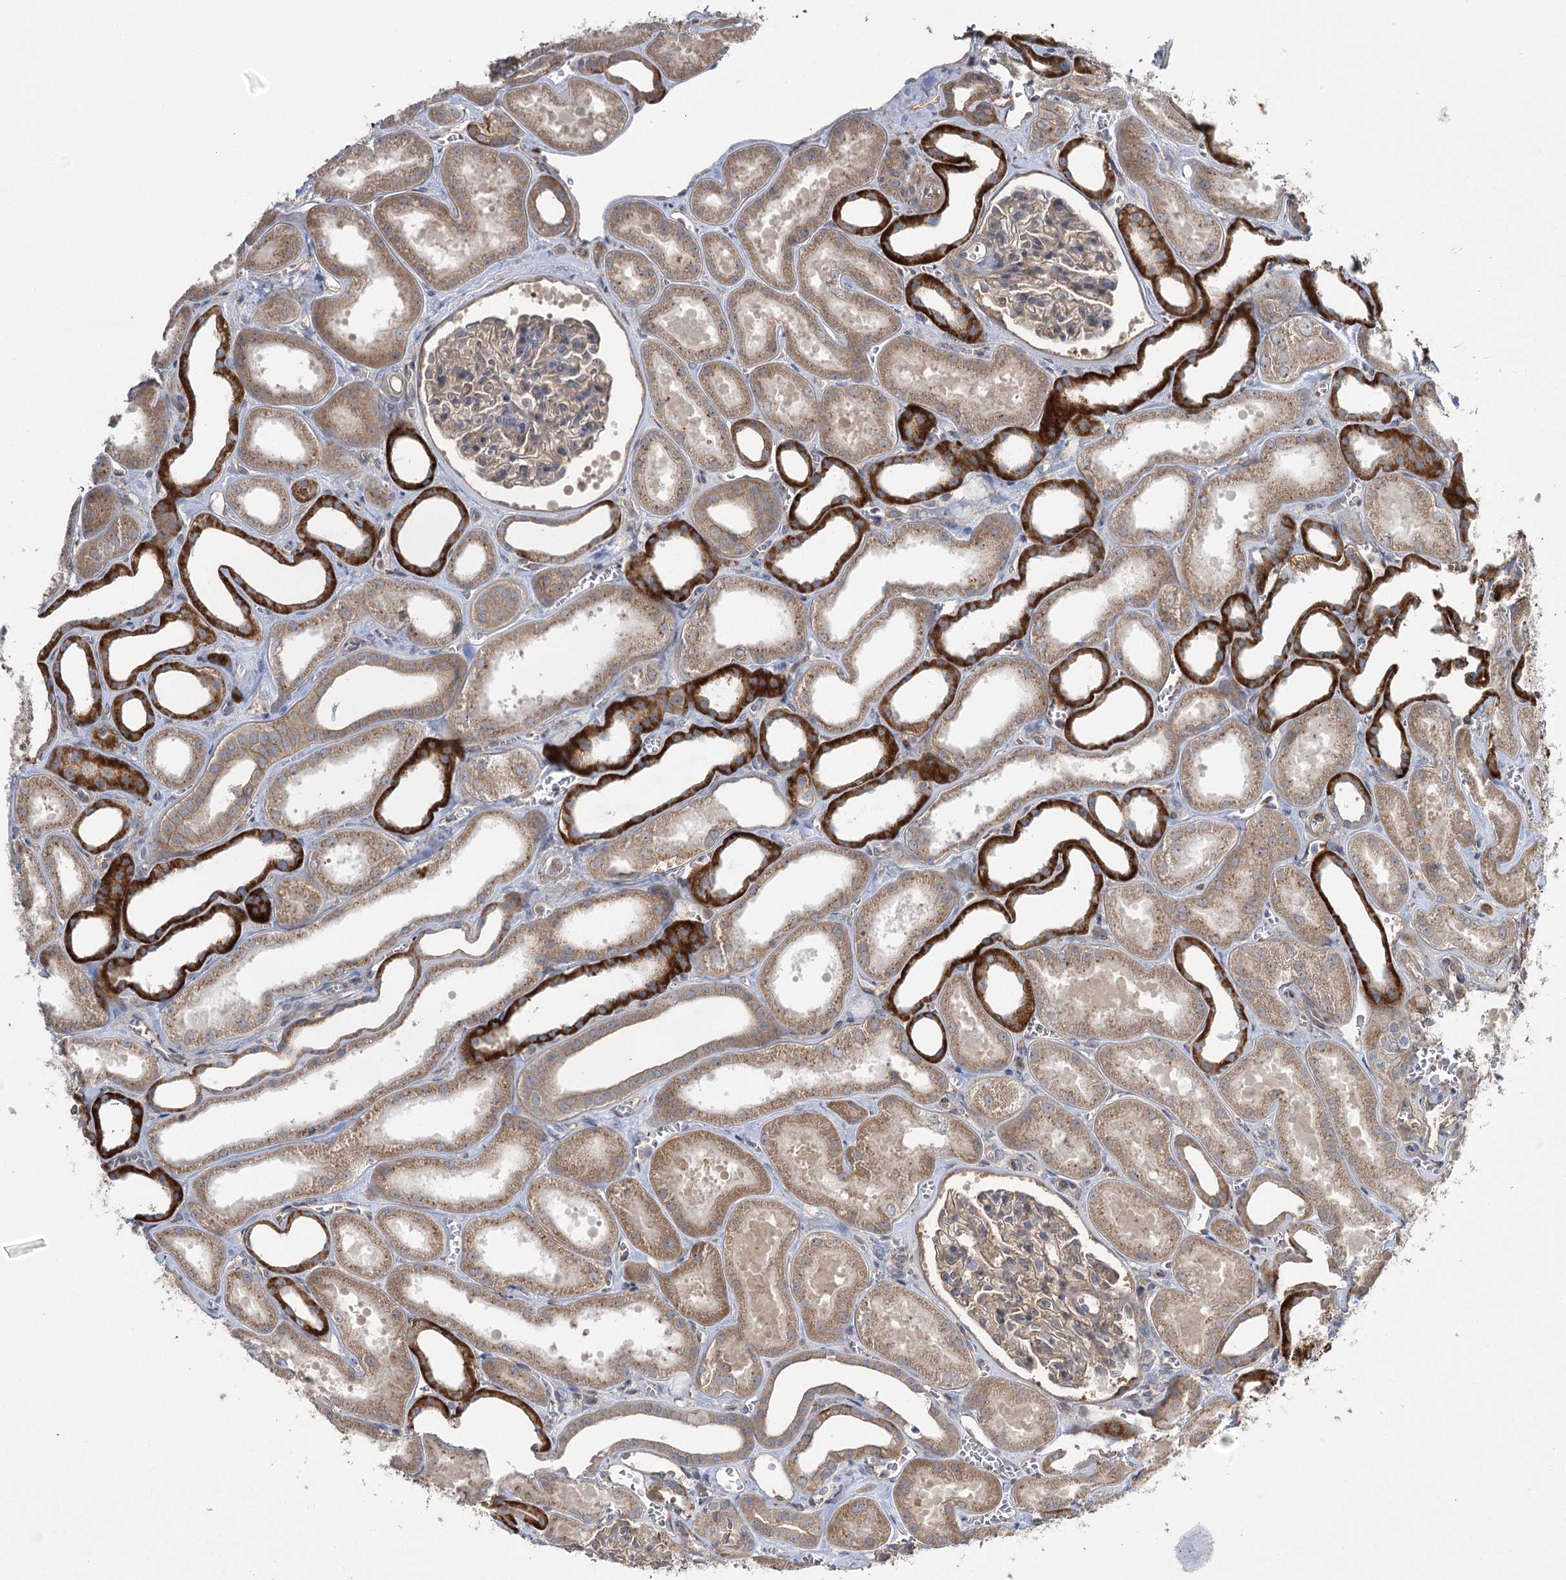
{"staining": {"intensity": "weak", "quantity": "<25%", "location": "cytoplasmic/membranous"}, "tissue": "kidney", "cell_type": "Cells in glomeruli", "image_type": "normal", "snomed": [{"axis": "morphology", "description": "Normal tissue, NOS"}, {"axis": "morphology", "description": "Adenocarcinoma, NOS"}, {"axis": "topography", "description": "Kidney"}], "caption": "A micrograph of human kidney is negative for staining in cells in glomeruli. (Stains: DAB IHC with hematoxylin counter stain, Microscopy: brightfield microscopy at high magnification).", "gene": "KCNN2", "patient": {"sex": "female", "age": 68}}